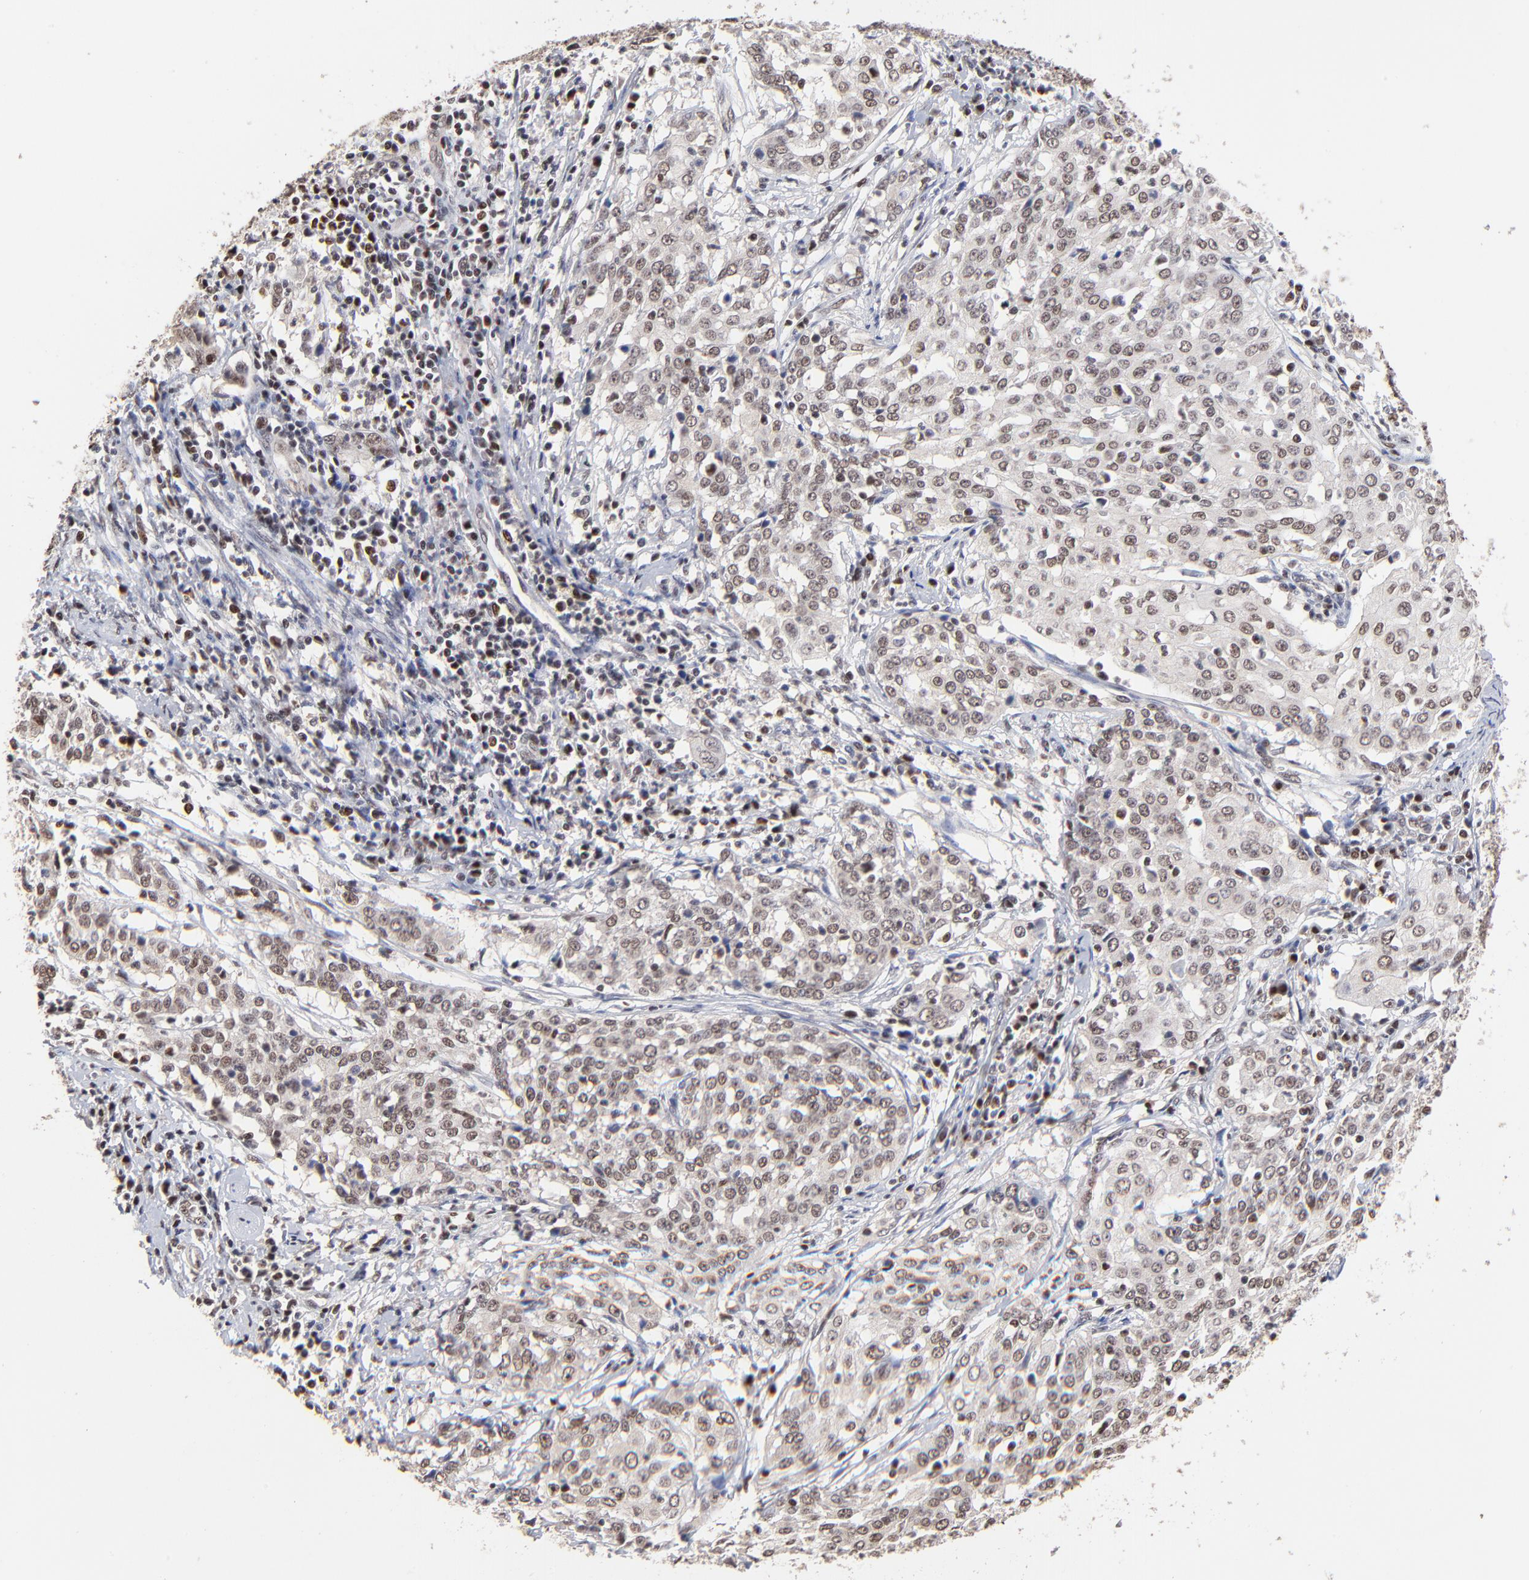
{"staining": {"intensity": "weak", "quantity": ">75%", "location": "cytoplasmic/membranous,nuclear"}, "tissue": "cervical cancer", "cell_type": "Tumor cells", "image_type": "cancer", "snomed": [{"axis": "morphology", "description": "Squamous cell carcinoma, NOS"}, {"axis": "topography", "description": "Cervix"}], "caption": "Tumor cells demonstrate low levels of weak cytoplasmic/membranous and nuclear positivity in approximately >75% of cells in cervical squamous cell carcinoma. Nuclei are stained in blue.", "gene": "DSN1", "patient": {"sex": "female", "age": 39}}